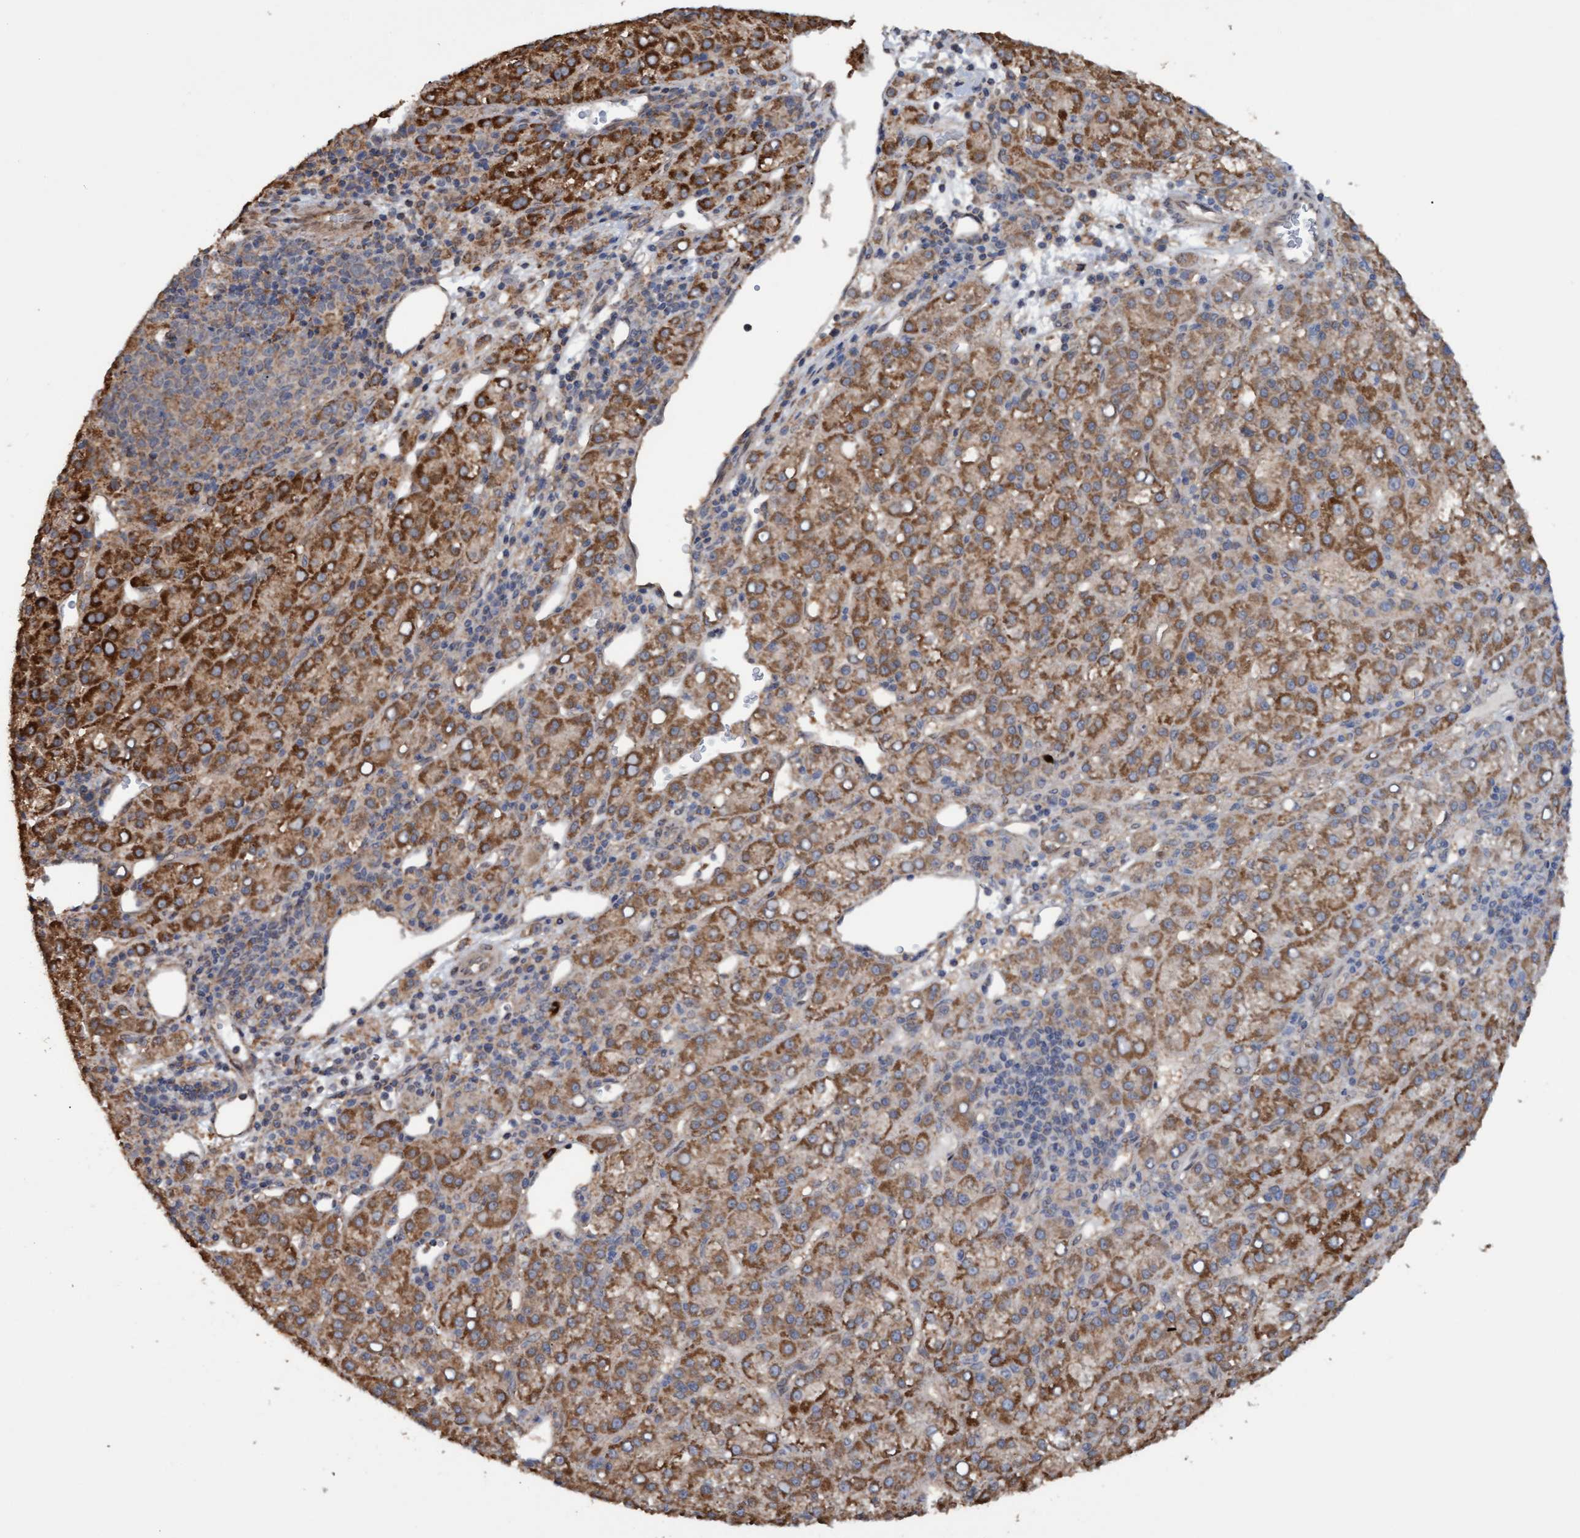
{"staining": {"intensity": "moderate", "quantity": ">75%", "location": "cytoplasmic/membranous"}, "tissue": "liver cancer", "cell_type": "Tumor cells", "image_type": "cancer", "snomed": [{"axis": "morphology", "description": "Carcinoma, Hepatocellular, NOS"}, {"axis": "topography", "description": "Liver"}], "caption": "The immunohistochemical stain labels moderate cytoplasmic/membranous staining in tumor cells of liver cancer (hepatocellular carcinoma) tissue.", "gene": "MGLL", "patient": {"sex": "female", "age": 58}}